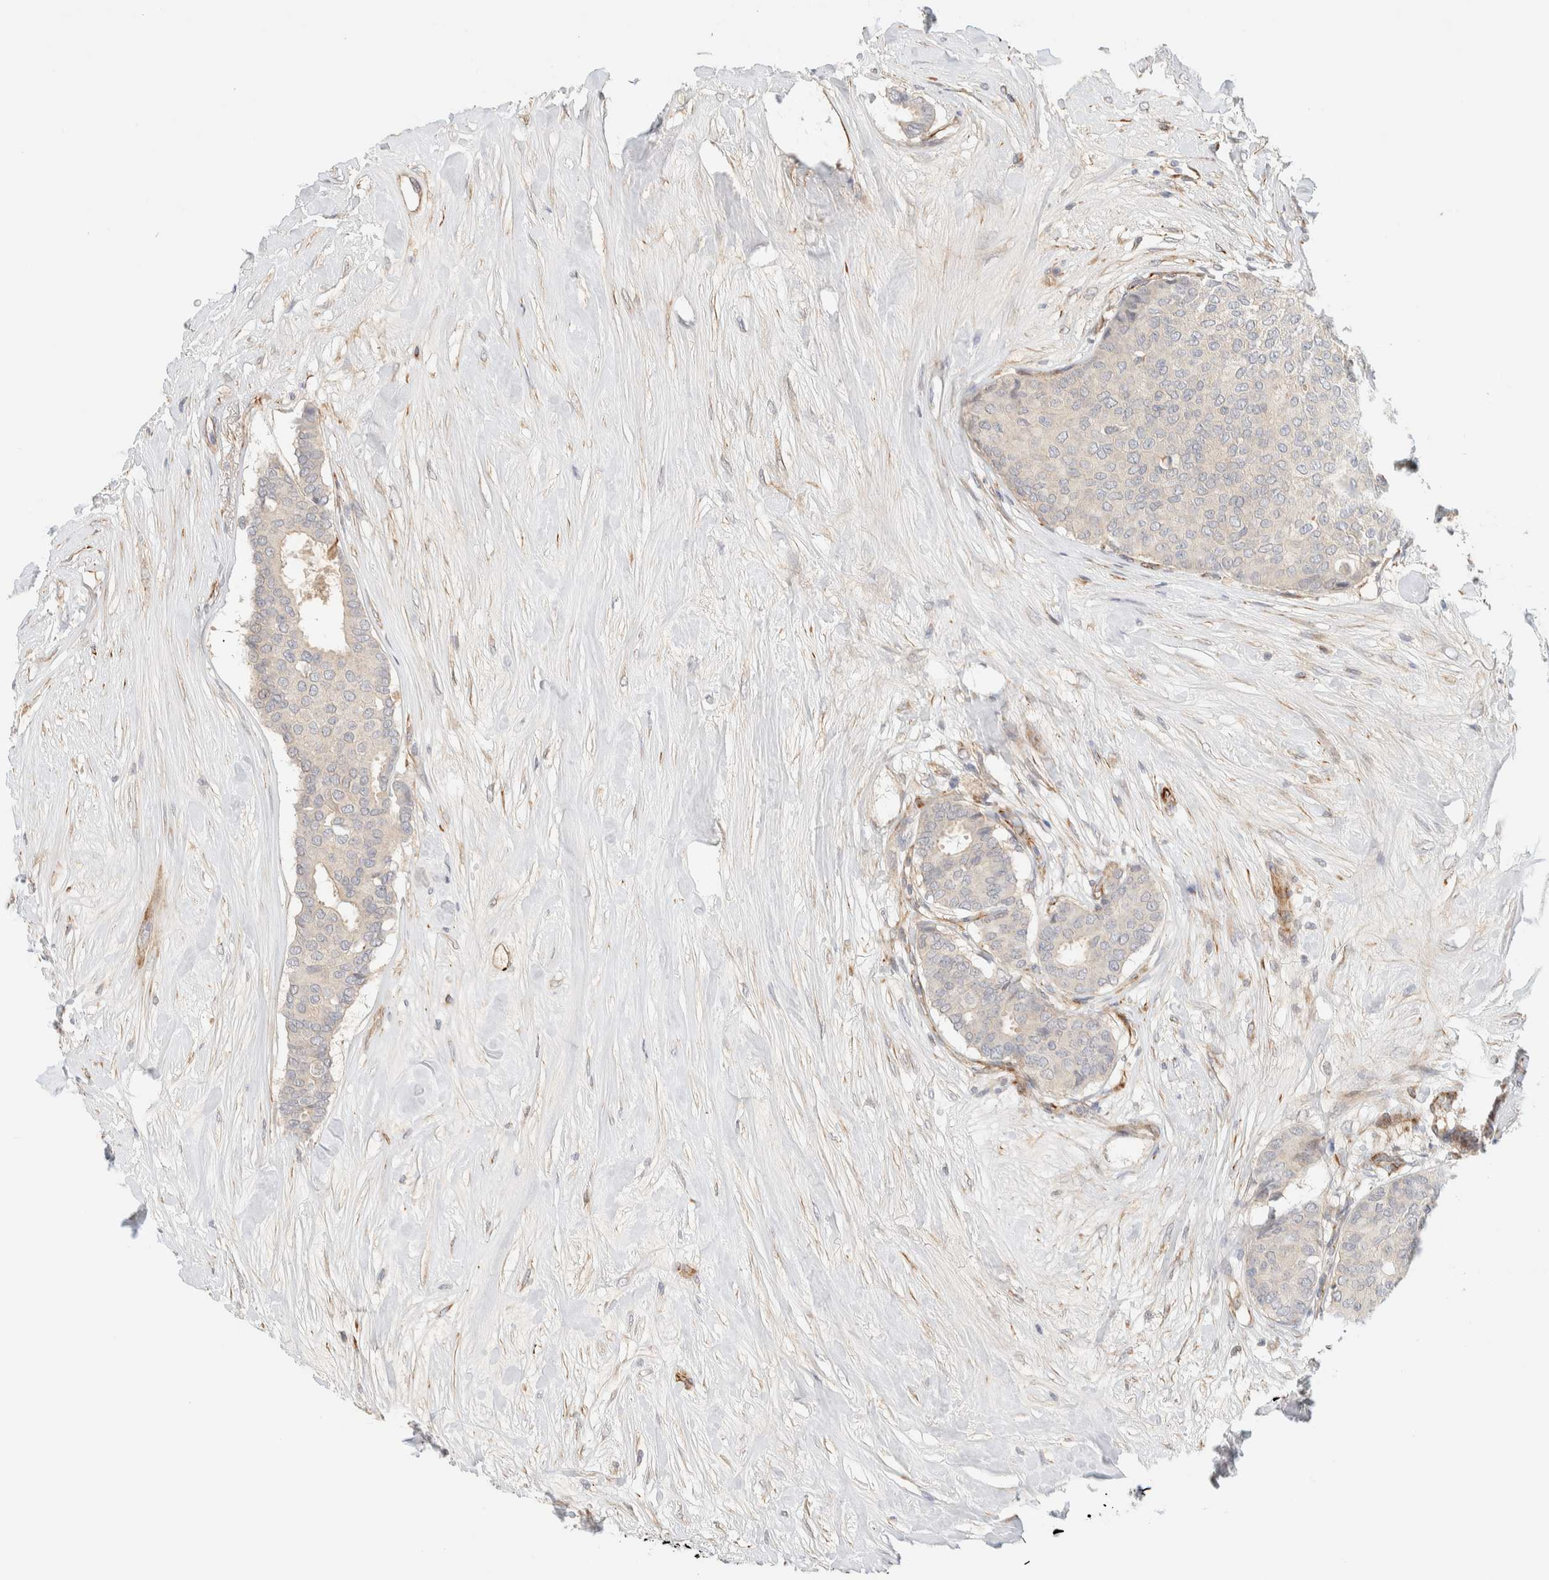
{"staining": {"intensity": "negative", "quantity": "none", "location": "none"}, "tissue": "breast cancer", "cell_type": "Tumor cells", "image_type": "cancer", "snomed": [{"axis": "morphology", "description": "Duct carcinoma"}, {"axis": "topography", "description": "Breast"}], "caption": "Photomicrograph shows no protein positivity in tumor cells of breast infiltrating ductal carcinoma tissue. (Stains: DAB (3,3'-diaminobenzidine) immunohistochemistry (IHC) with hematoxylin counter stain, Microscopy: brightfield microscopy at high magnification).", "gene": "FAT1", "patient": {"sex": "female", "age": 75}}